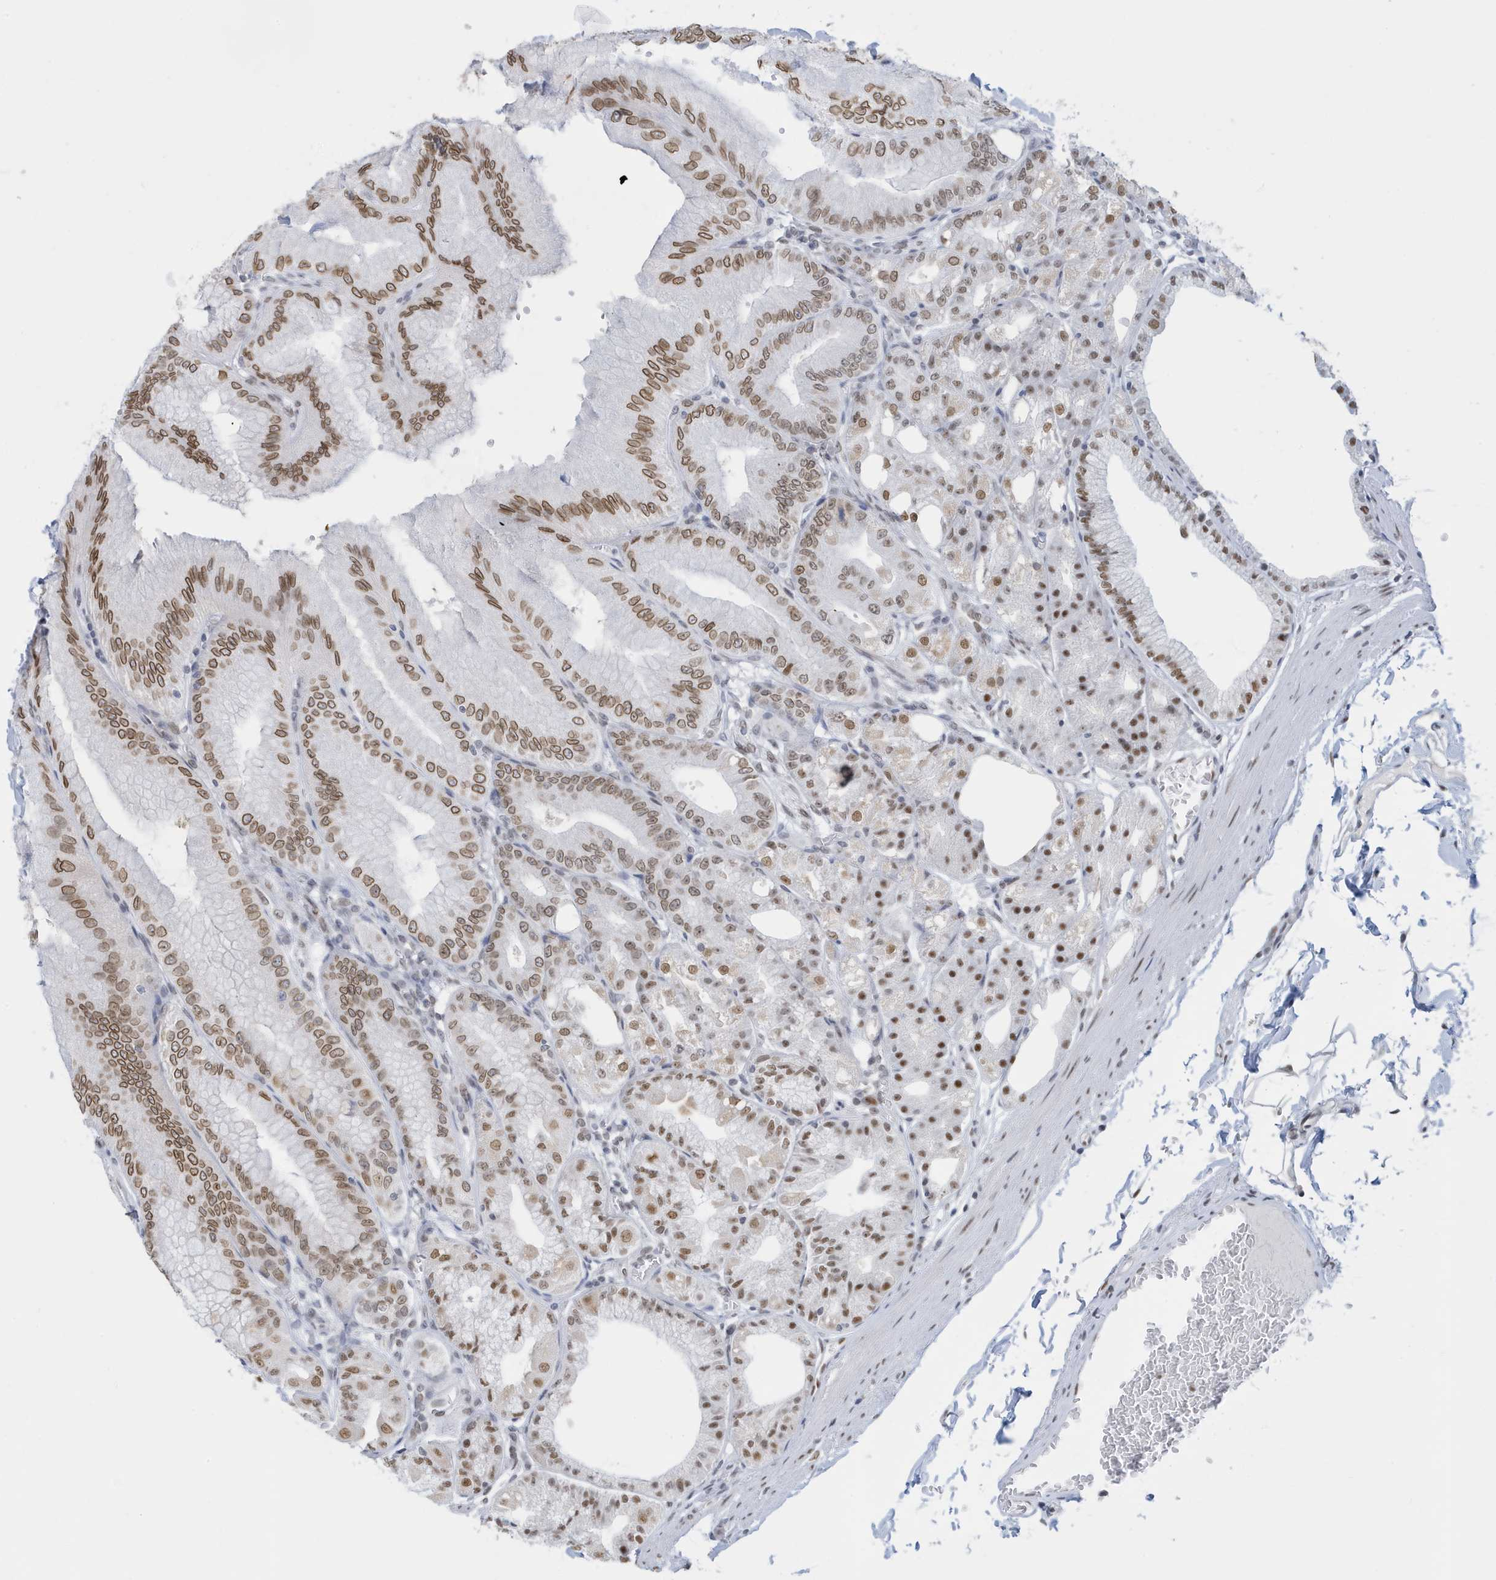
{"staining": {"intensity": "moderate", "quantity": ">75%", "location": "cytoplasmic/membranous,nuclear"}, "tissue": "stomach", "cell_type": "Glandular cells", "image_type": "normal", "snomed": [{"axis": "morphology", "description": "Normal tissue, NOS"}, {"axis": "topography", "description": "Stomach, lower"}], "caption": "The histopathology image exhibits a brown stain indicating the presence of a protein in the cytoplasmic/membranous,nuclear of glandular cells in stomach. Using DAB (brown) and hematoxylin (blue) stains, captured at high magnification using brightfield microscopy.", "gene": "PCYT1A", "patient": {"sex": "male", "age": 71}}